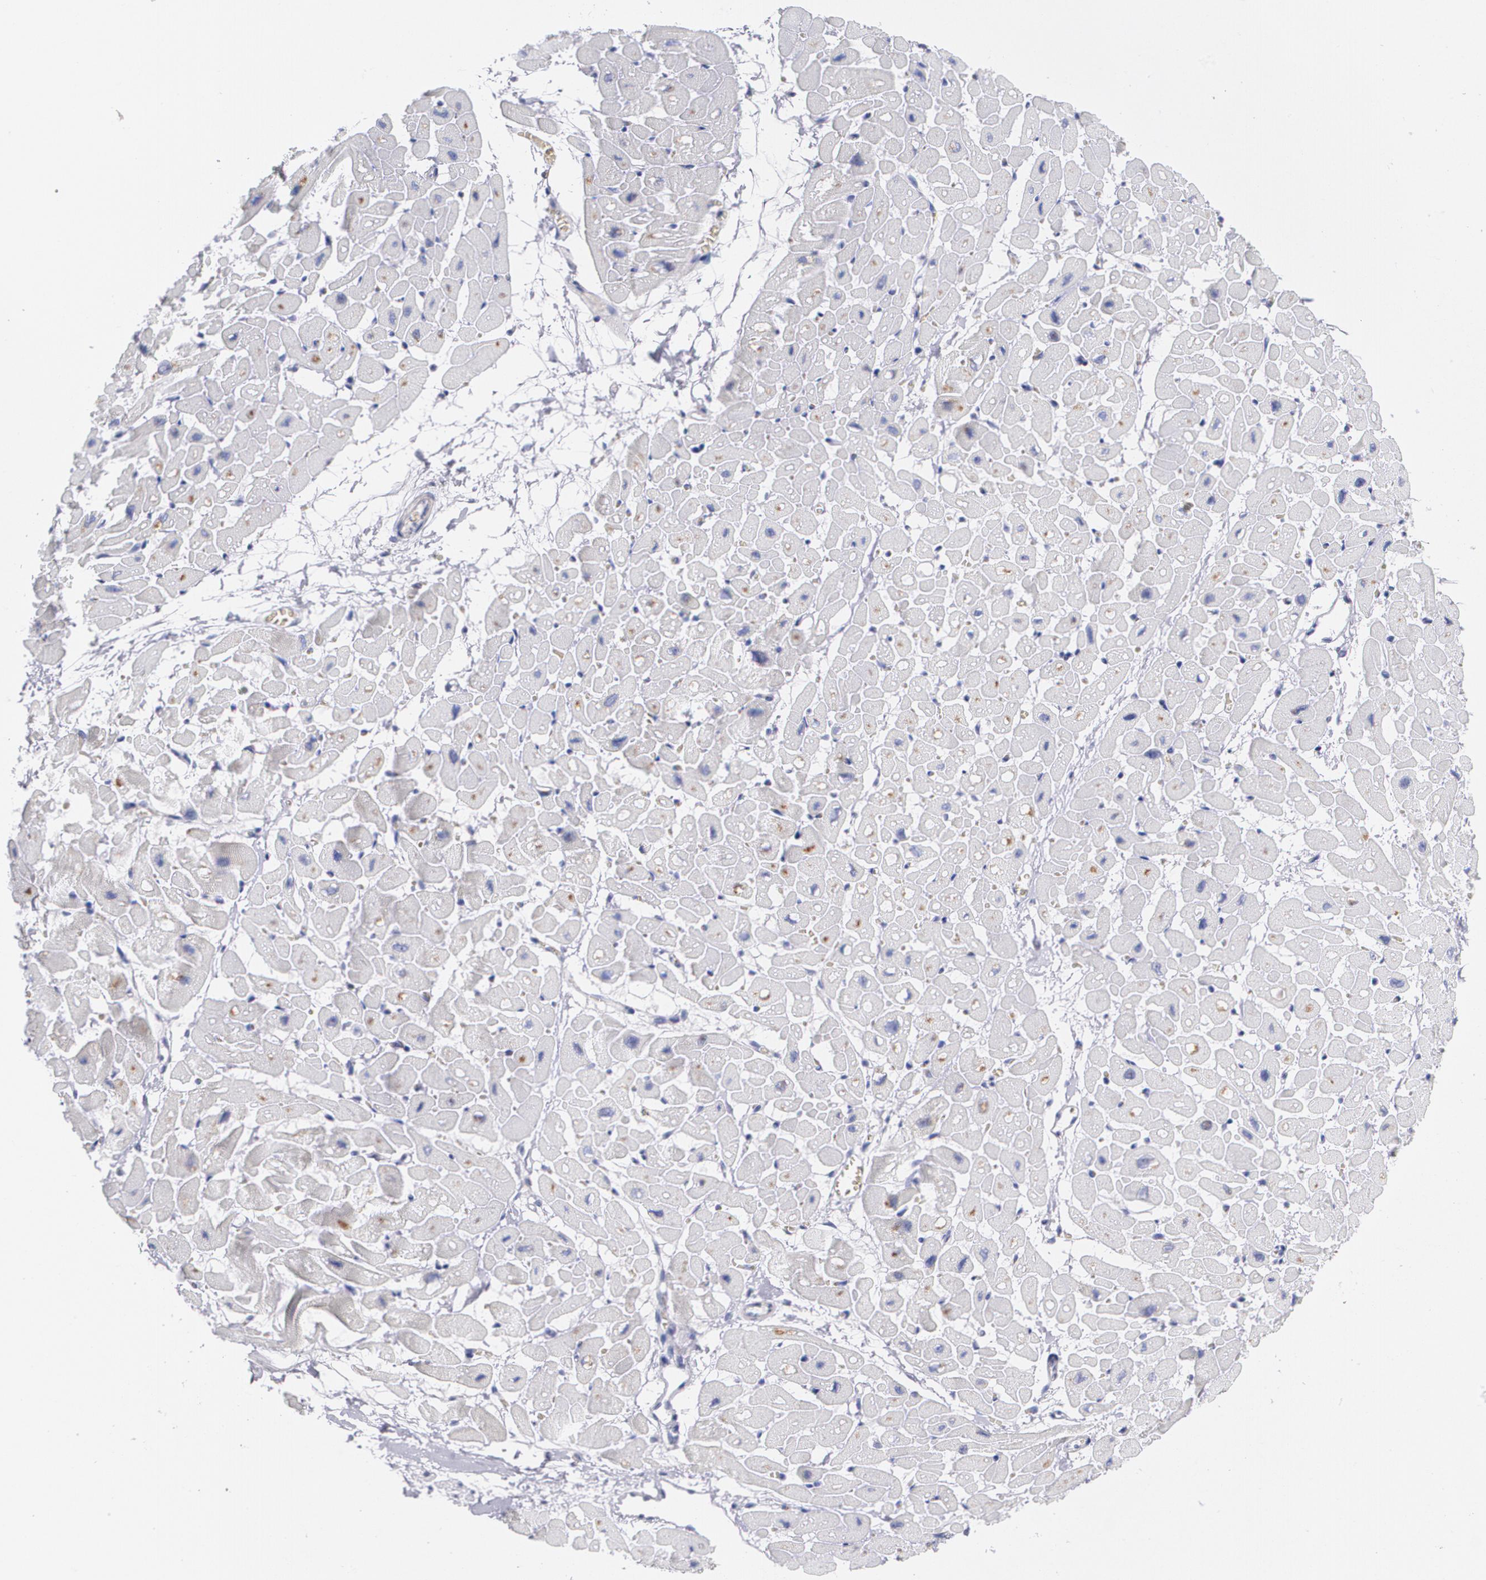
{"staining": {"intensity": "moderate", "quantity": "<25%", "location": "cytoplasmic/membranous"}, "tissue": "heart muscle", "cell_type": "Cardiomyocytes", "image_type": "normal", "snomed": [{"axis": "morphology", "description": "Normal tissue, NOS"}, {"axis": "topography", "description": "Heart"}], "caption": "Brown immunohistochemical staining in unremarkable heart muscle displays moderate cytoplasmic/membranous expression in about <25% of cardiomyocytes.", "gene": "HMMR", "patient": {"sex": "male", "age": 45}}